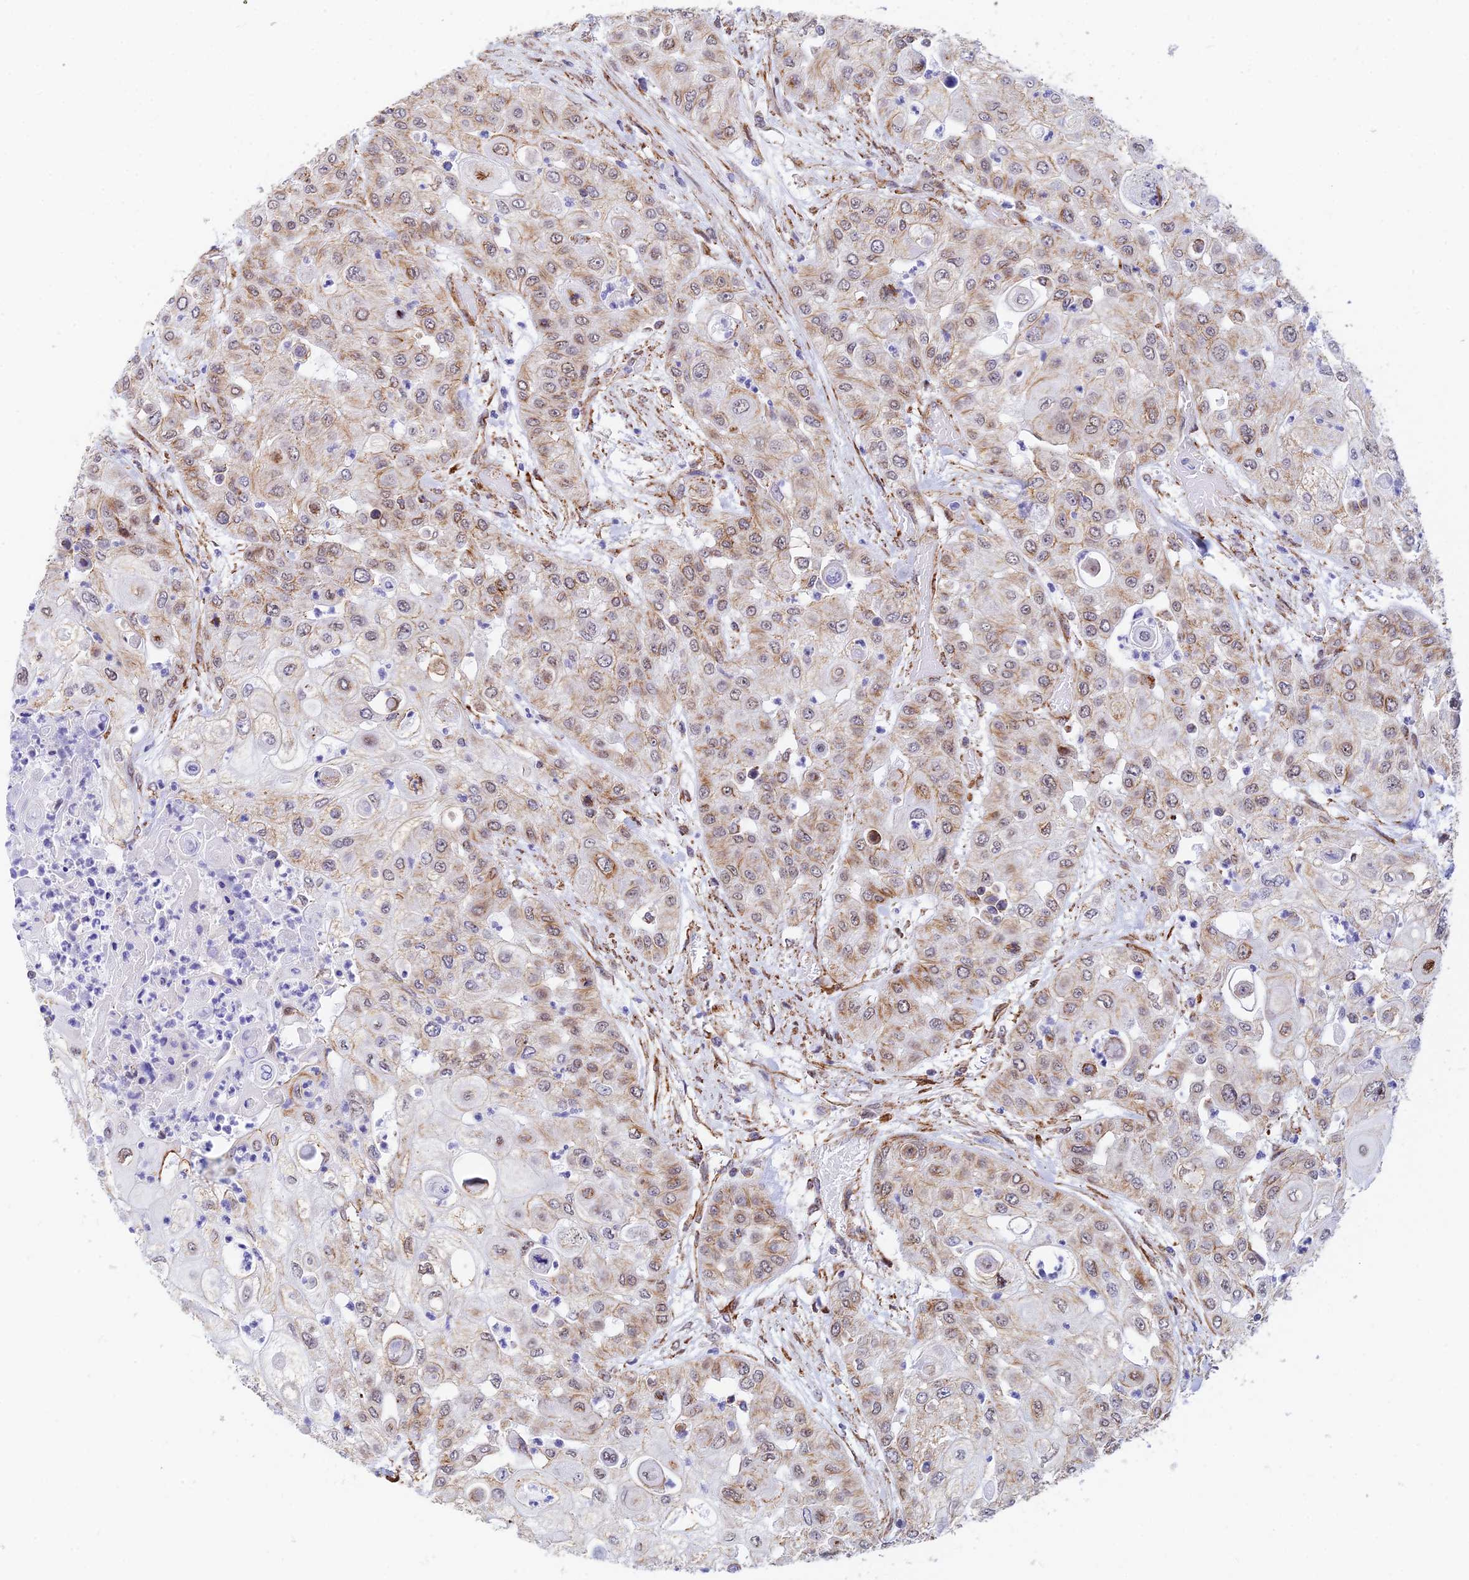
{"staining": {"intensity": "moderate", "quantity": "25%-75%", "location": "cytoplasmic/membranous,nuclear"}, "tissue": "urothelial cancer", "cell_type": "Tumor cells", "image_type": "cancer", "snomed": [{"axis": "morphology", "description": "Urothelial carcinoma, High grade"}, {"axis": "topography", "description": "Urinary bladder"}], "caption": "Immunohistochemistry of urothelial cancer exhibits medium levels of moderate cytoplasmic/membranous and nuclear positivity in approximately 25%-75% of tumor cells.", "gene": "VSTM2L", "patient": {"sex": "female", "age": 79}}